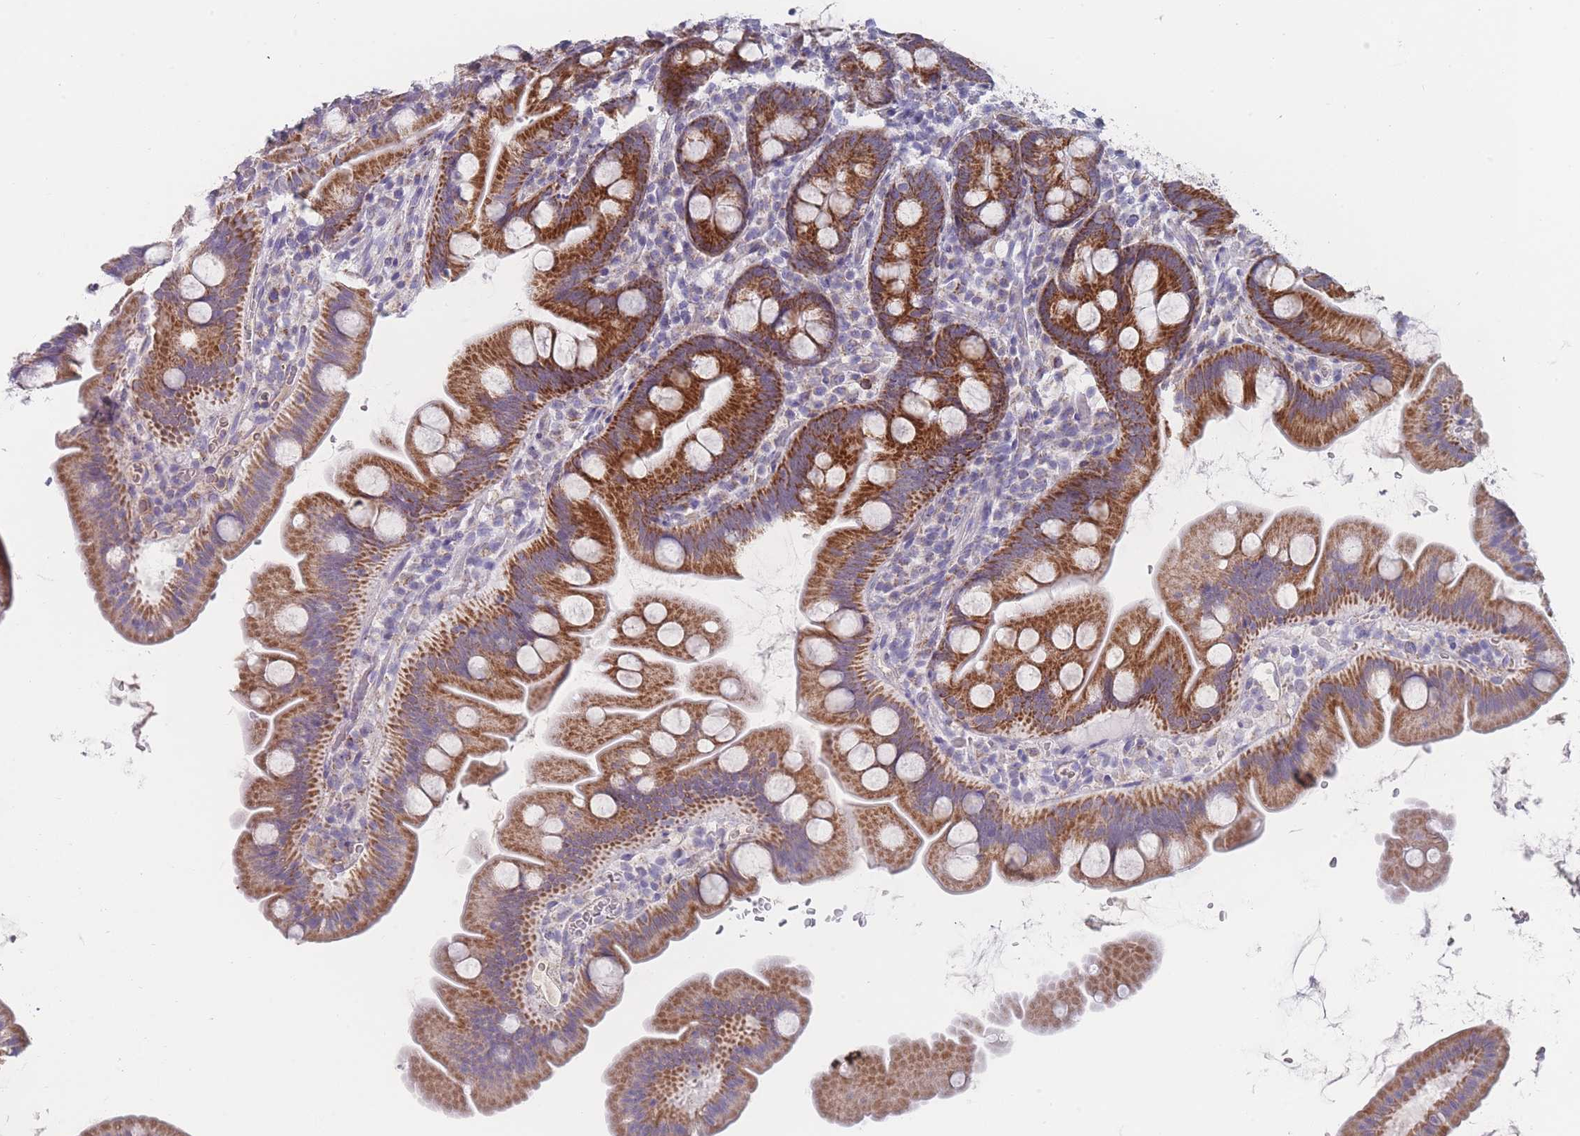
{"staining": {"intensity": "strong", "quantity": ">75%", "location": "cytoplasmic/membranous"}, "tissue": "small intestine", "cell_type": "Glandular cells", "image_type": "normal", "snomed": [{"axis": "morphology", "description": "Normal tissue, NOS"}, {"axis": "topography", "description": "Small intestine"}], "caption": "A brown stain highlights strong cytoplasmic/membranous staining of a protein in glandular cells of normal human small intestine.", "gene": "MRPS14", "patient": {"sex": "female", "age": 68}}